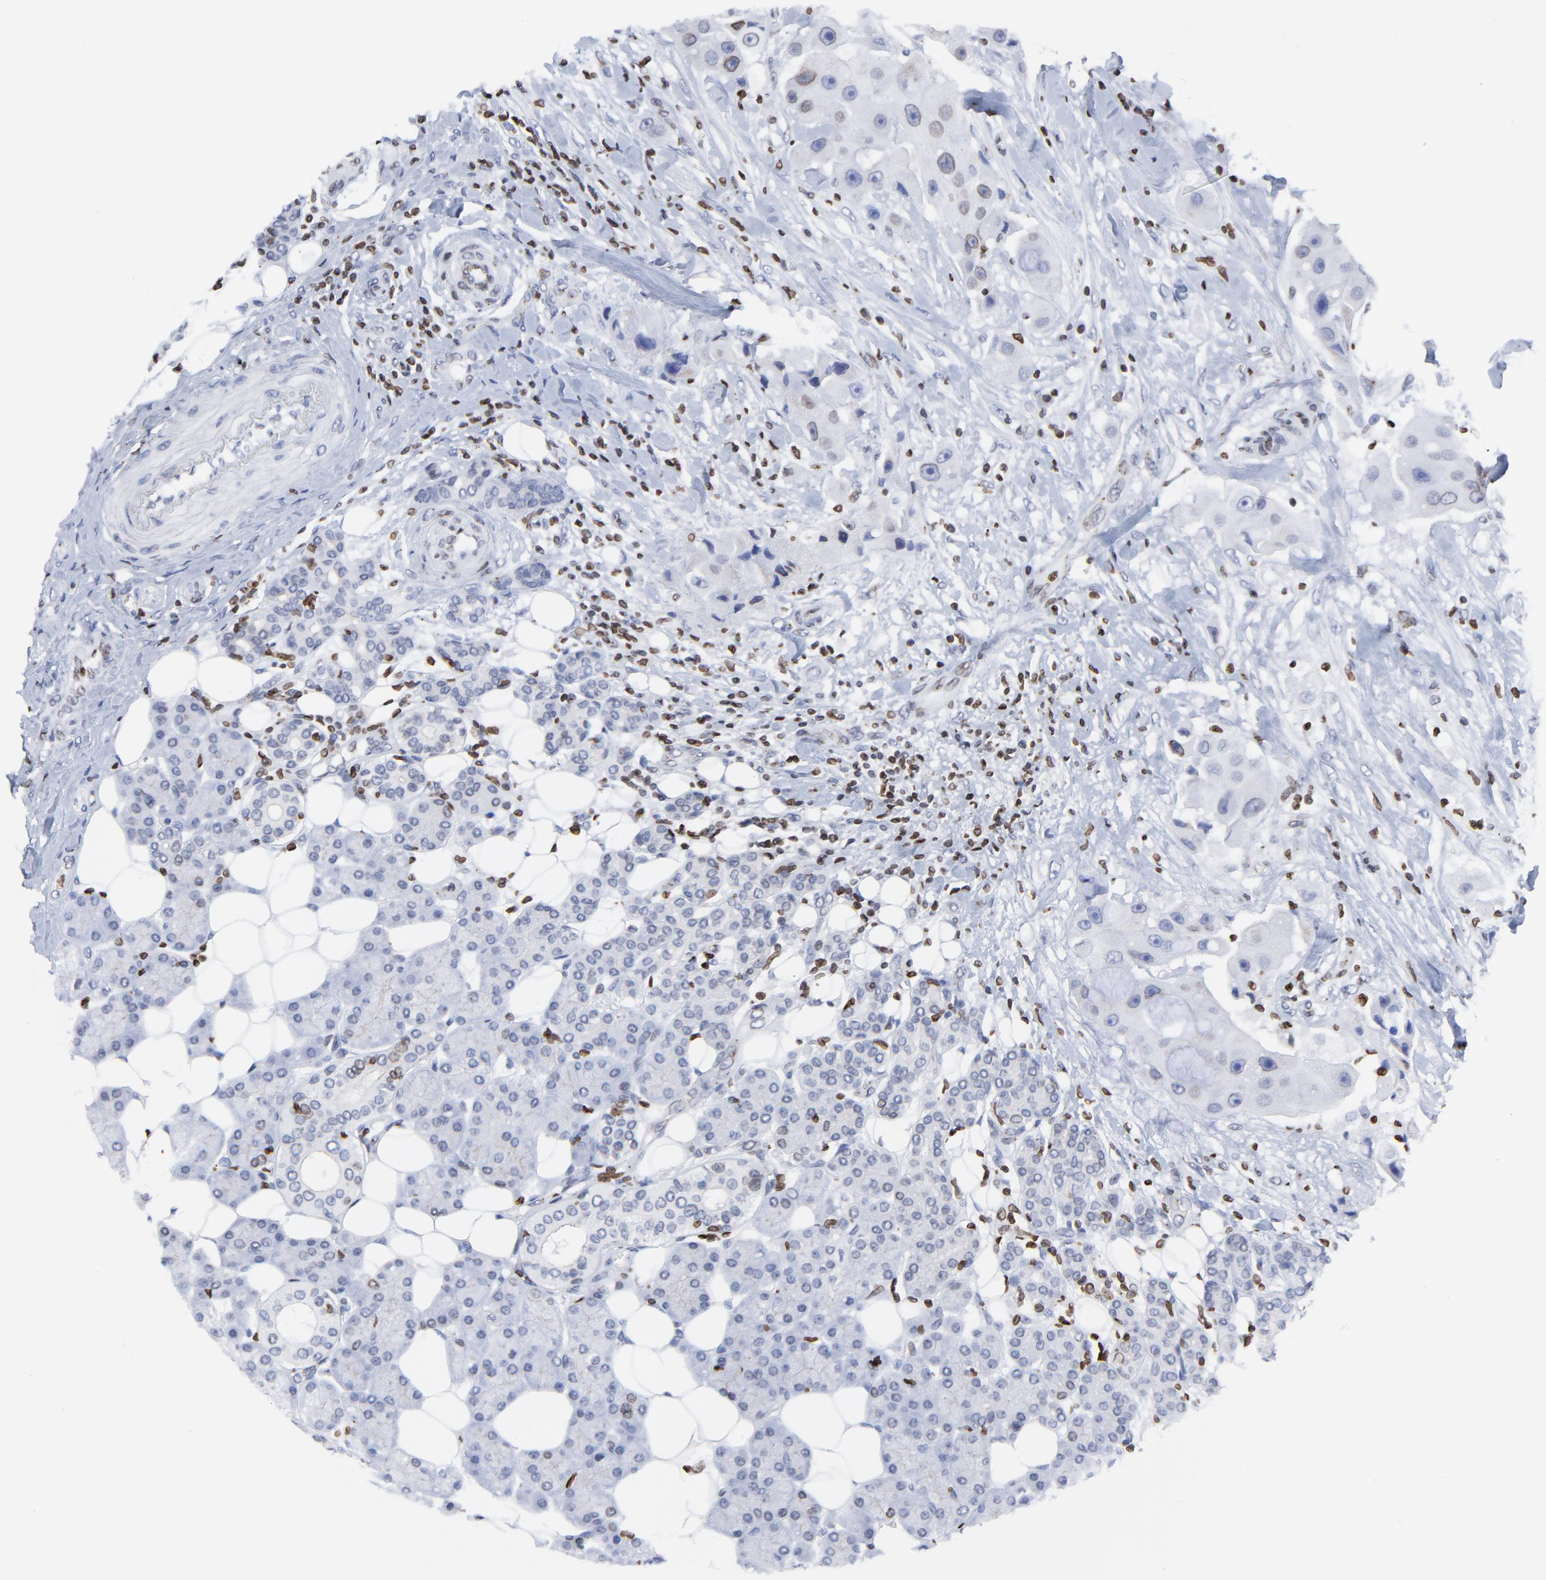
{"staining": {"intensity": "moderate", "quantity": "25%-75%", "location": "cytoplasmic/membranous,nuclear"}, "tissue": "head and neck cancer", "cell_type": "Tumor cells", "image_type": "cancer", "snomed": [{"axis": "morphology", "description": "Normal tissue, NOS"}, {"axis": "morphology", "description": "Adenocarcinoma, NOS"}, {"axis": "topography", "description": "Salivary gland"}, {"axis": "topography", "description": "Head-Neck"}], "caption": "Head and neck cancer stained with DAB (3,3'-diaminobenzidine) immunohistochemistry displays medium levels of moderate cytoplasmic/membranous and nuclear staining in about 25%-75% of tumor cells. The staining was performed using DAB (3,3'-diaminobenzidine) to visualize the protein expression in brown, while the nuclei were stained in blue with hematoxylin (Magnification: 20x).", "gene": "THAP7", "patient": {"sex": "male", "age": 80}}